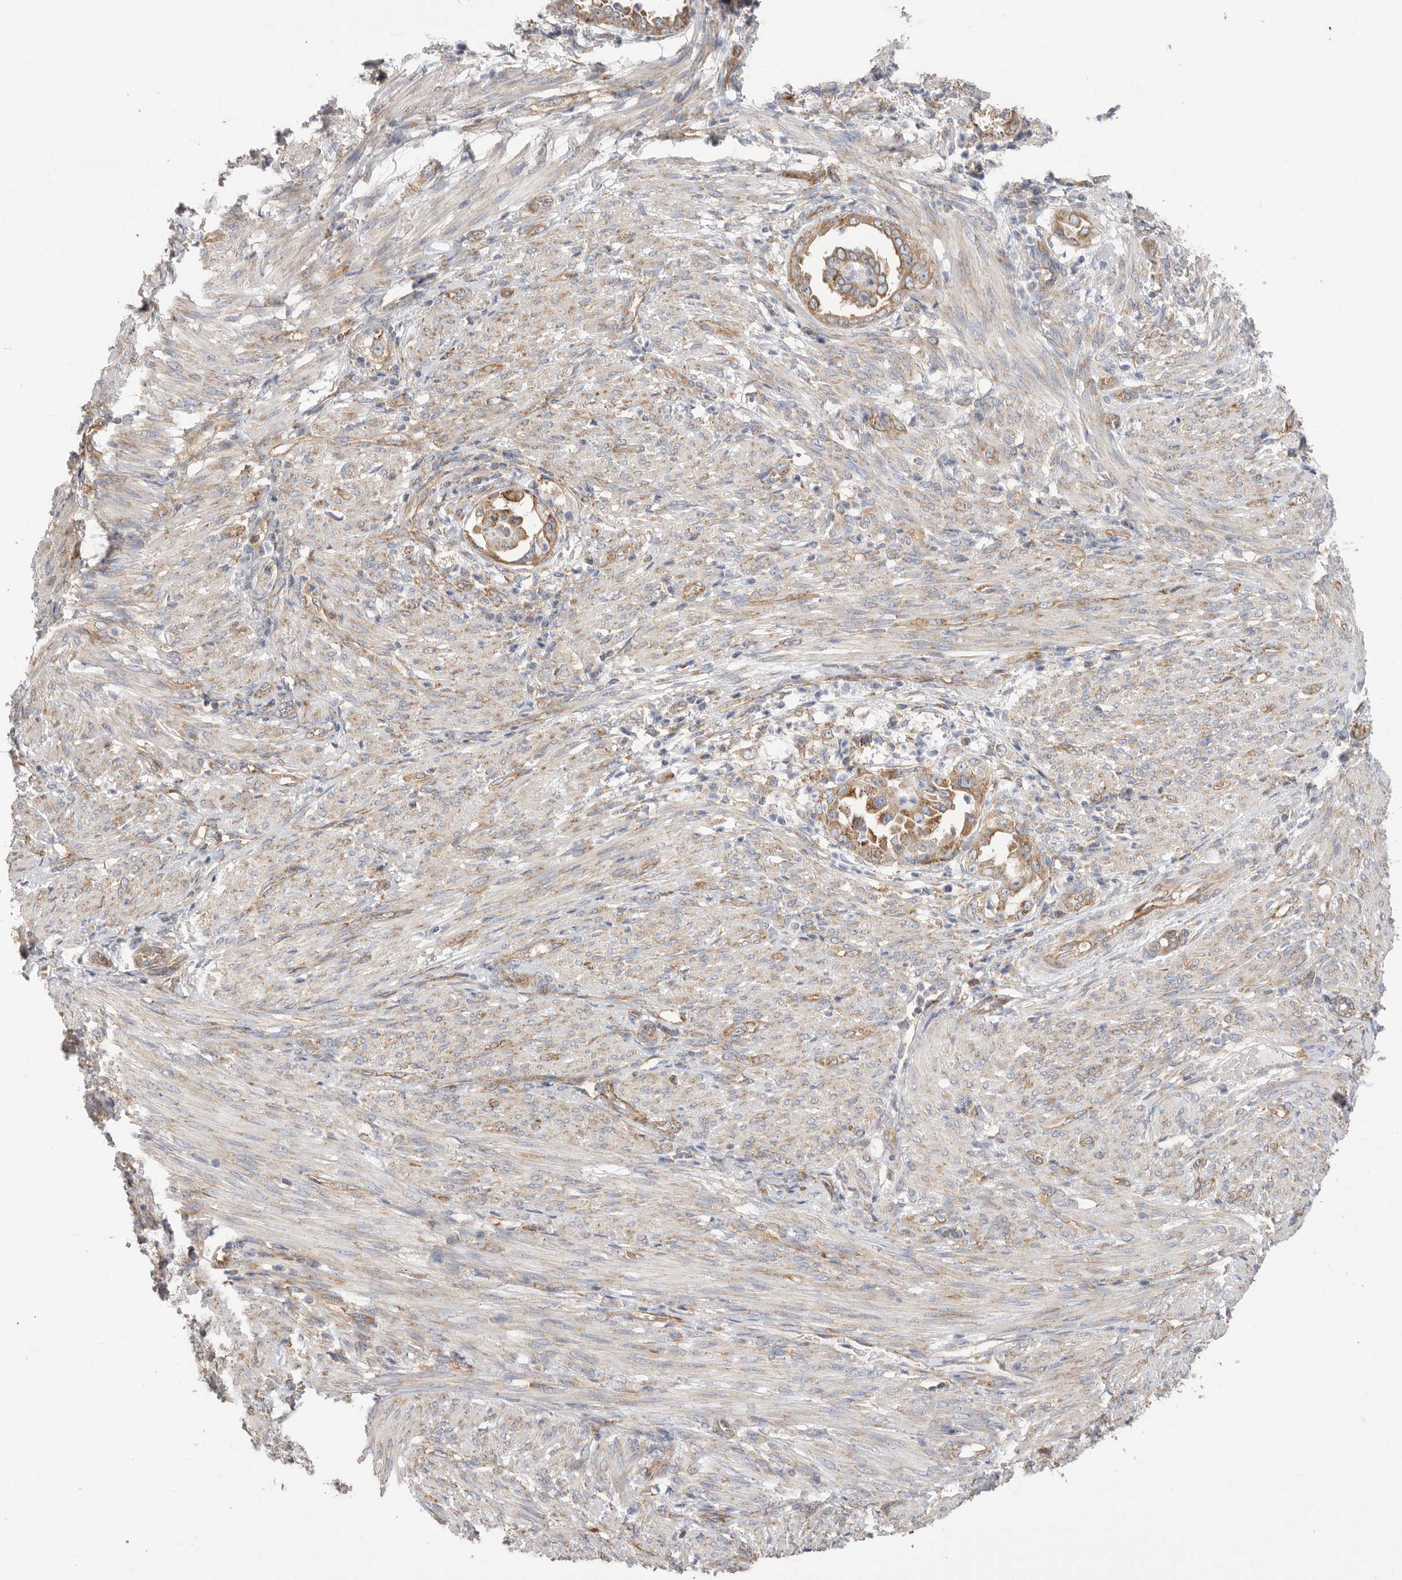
{"staining": {"intensity": "moderate", "quantity": ">75%", "location": "cytoplasmic/membranous"}, "tissue": "endometrial cancer", "cell_type": "Tumor cells", "image_type": "cancer", "snomed": [{"axis": "morphology", "description": "Adenocarcinoma, NOS"}, {"axis": "topography", "description": "Endometrium"}], "caption": "Human endometrial adenocarcinoma stained for a protein (brown) reveals moderate cytoplasmic/membranous positive expression in about >75% of tumor cells.", "gene": "SERBP1", "patient": {"sex": "female", "age": 85}}